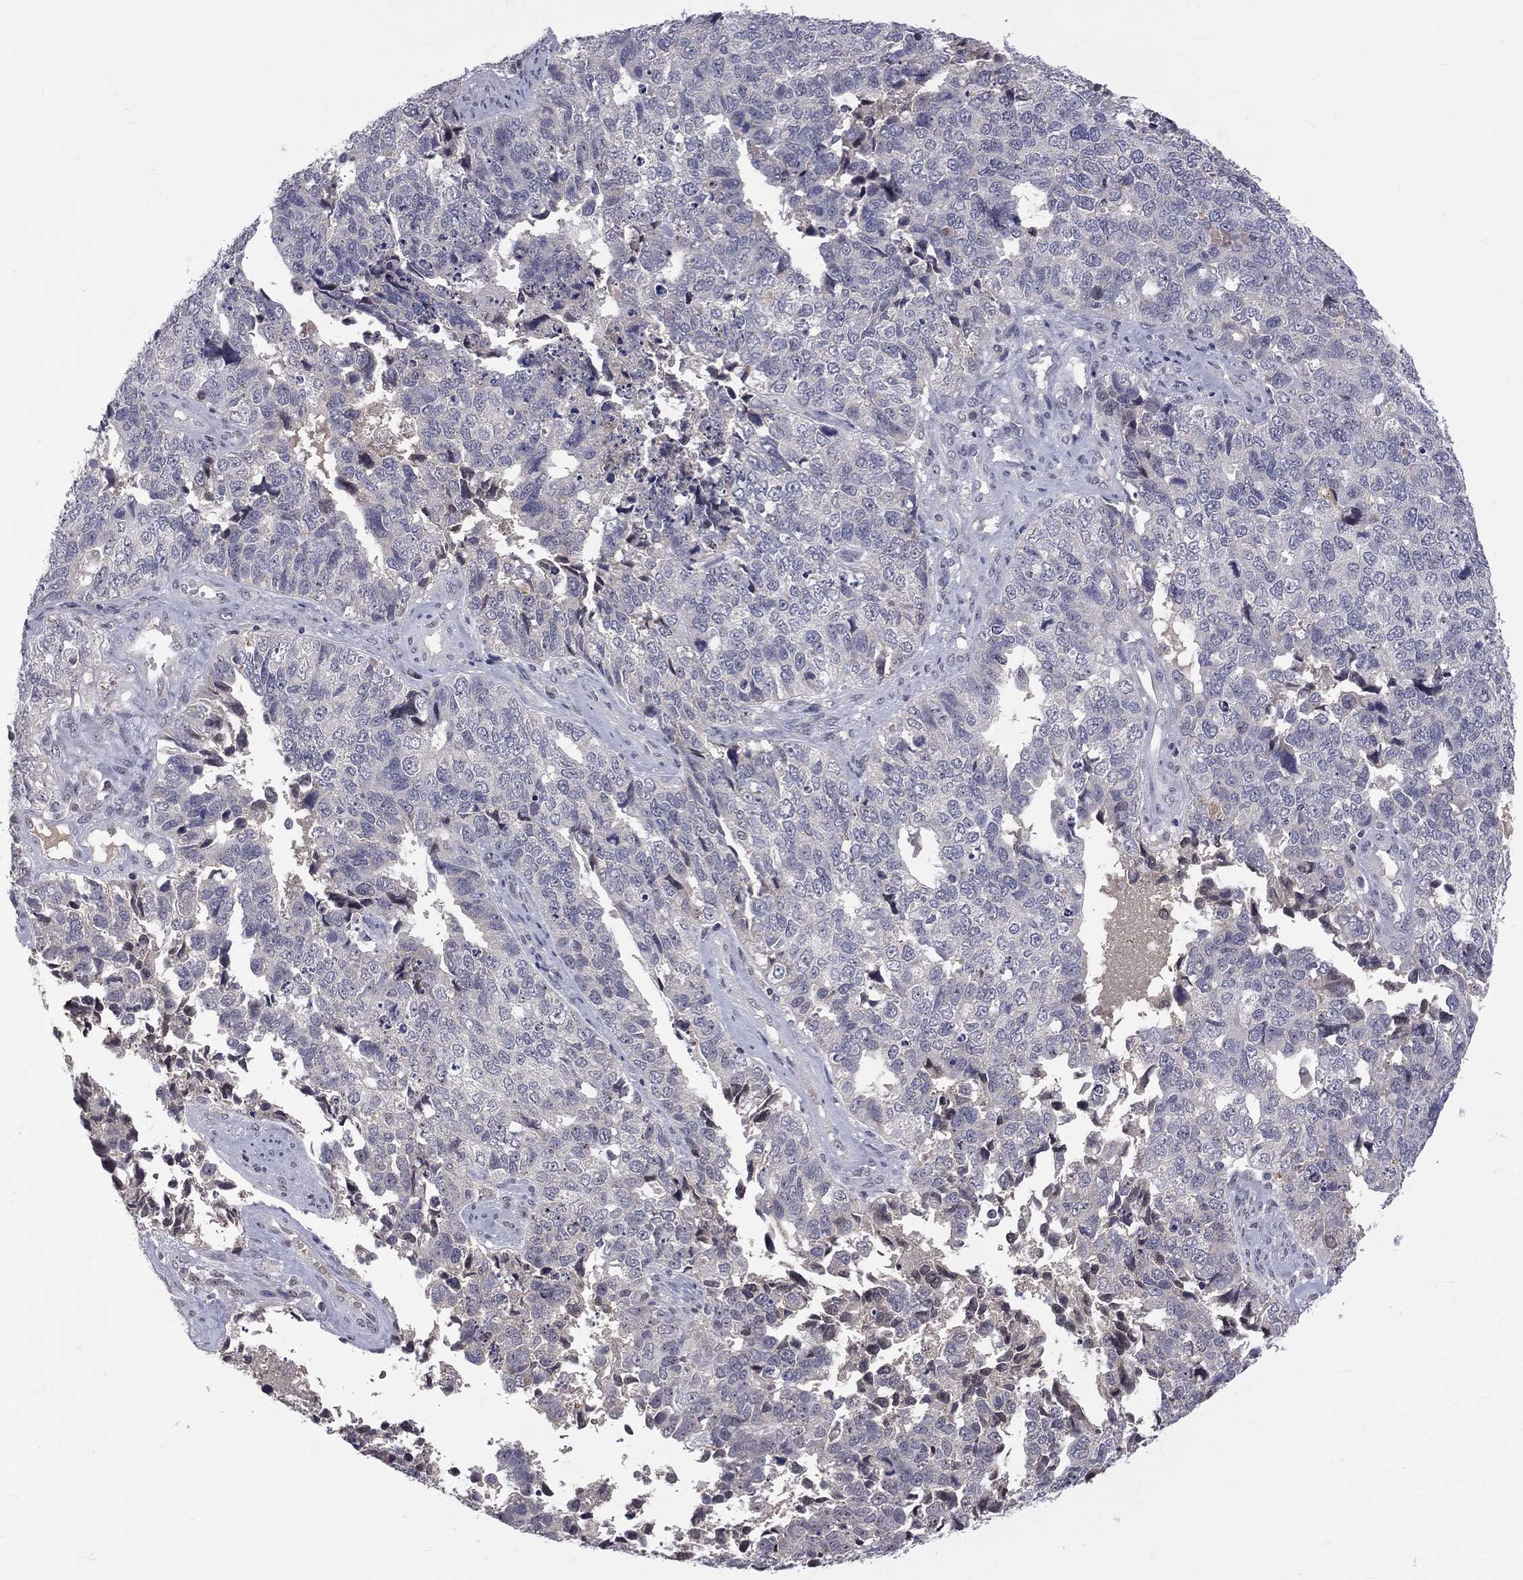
{"staining": {"intensity": "negative", "quantity": "none", "location": "none"}, "tissue": "cervical cancer", "cell_type": "Tumor cells", "image_type": "cancer", "snomed": [{"axis": "morphology", "description": "Squamous cell carcinoma, NOS"}, {"axis": "topography", "description": "Cervix"}], "caption": "This image is of cervical cancer stained with immunohistochemistry (IHC) to label a protein in brown with the nuclei are counter-stained blue. There is no positivity in tumor cells.", "gene": "DSG4", "patient": {"sex": "female", "age": 63}}